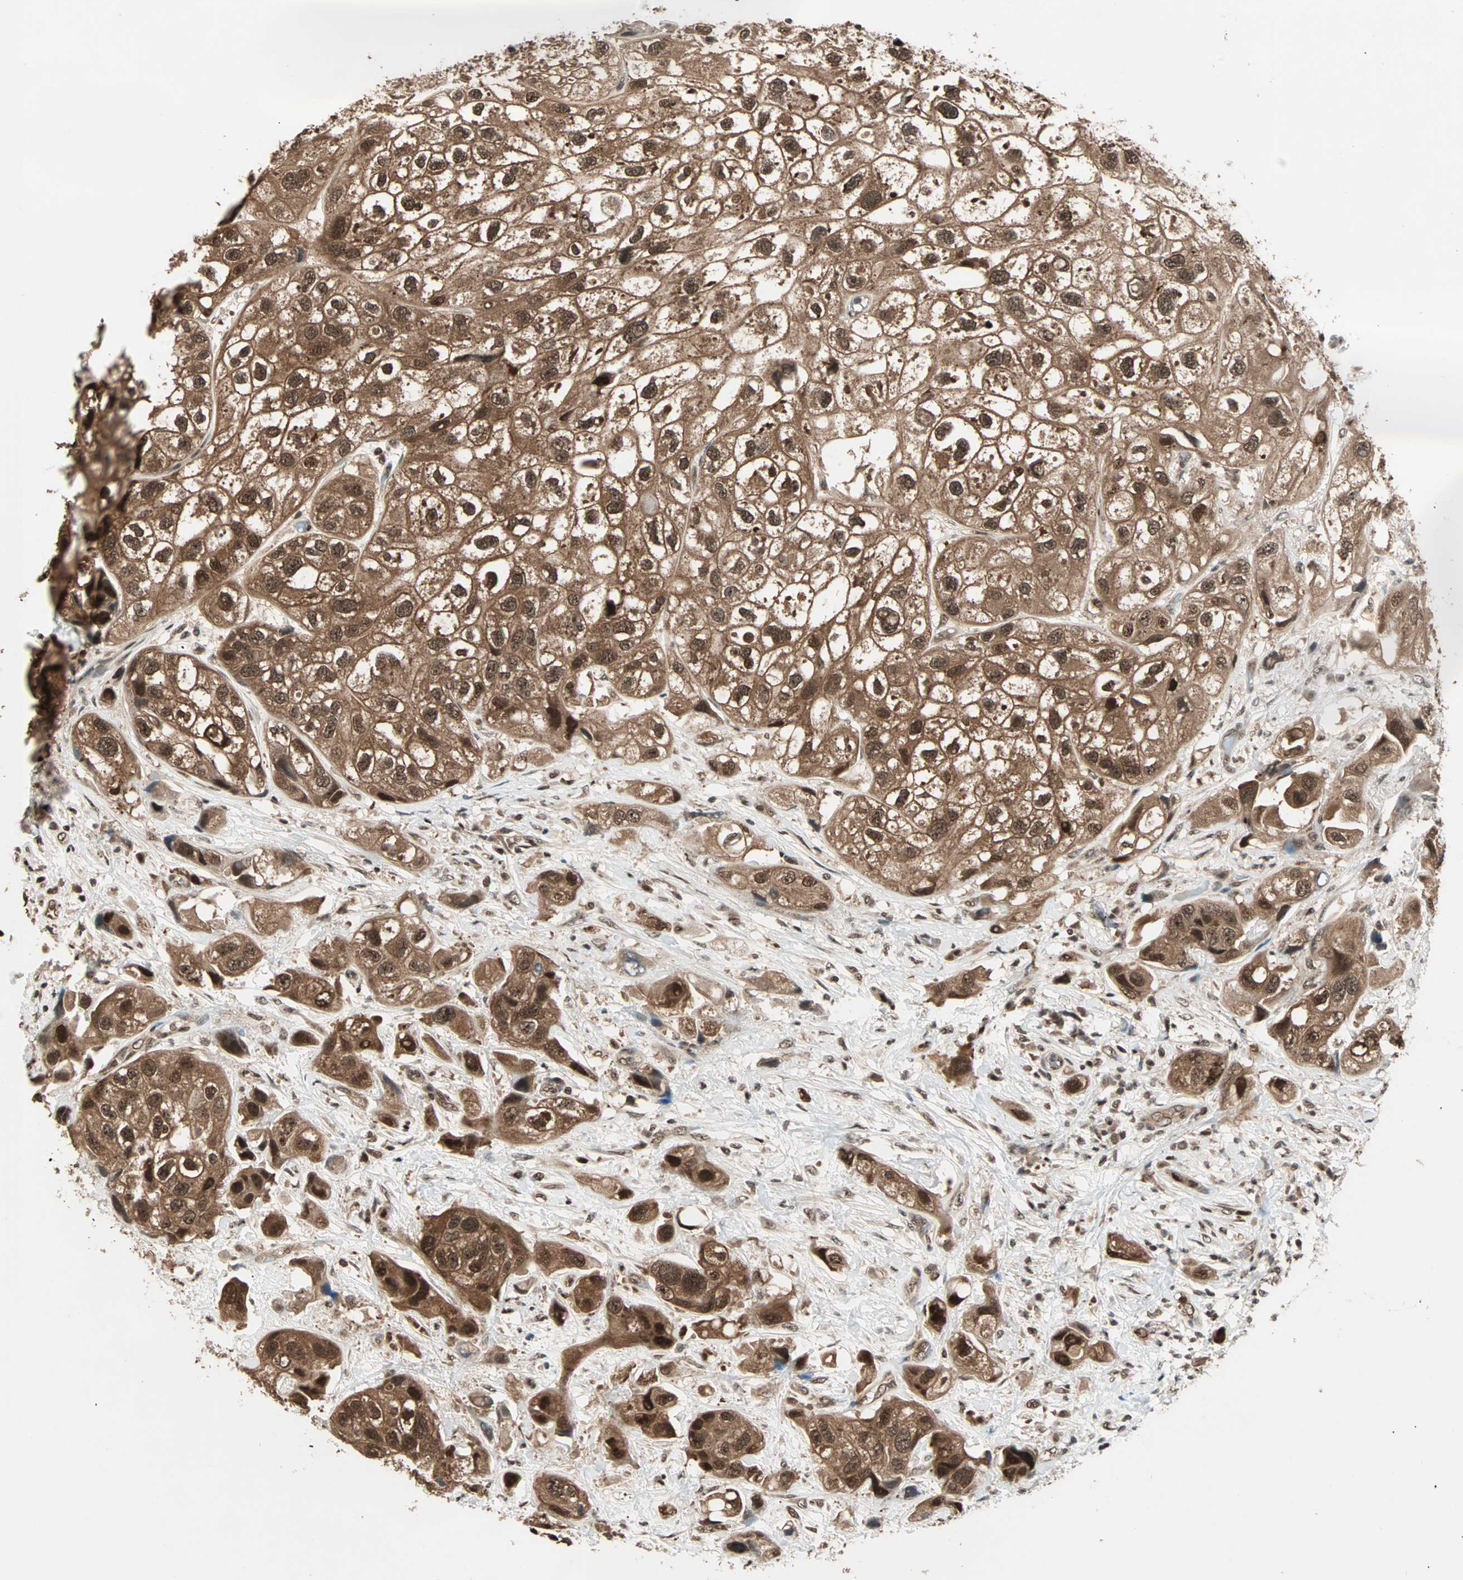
{"staining": {"intensity": "strong", "quantity": ">75%", "location": "cytoplasmic/membranous,nuclear"}, "tissue": "urothelial cancer", "cell_type": "Tumor cells", "image_type": "cancer", "snomed": [{"axis": "morphology", "description": "Urothelial carcinoma, High grade"}, {"axis": "topography", "description": "Urinary bladder"}], "caption": "The photomicrograph reveals a brown stain indicating the presence of a protein in the cytoplasmic/membranous and nuclear of tumor cells in high-grade urothelial carcinoma. (Stains: DAB (3,3'-diaminobenzidine) in brown, nuclei in blue, Microscopy: brightfield microscopy at high magnification).", "gene": "ZNF44", "patient": {"sex": "female", "age": 64}}